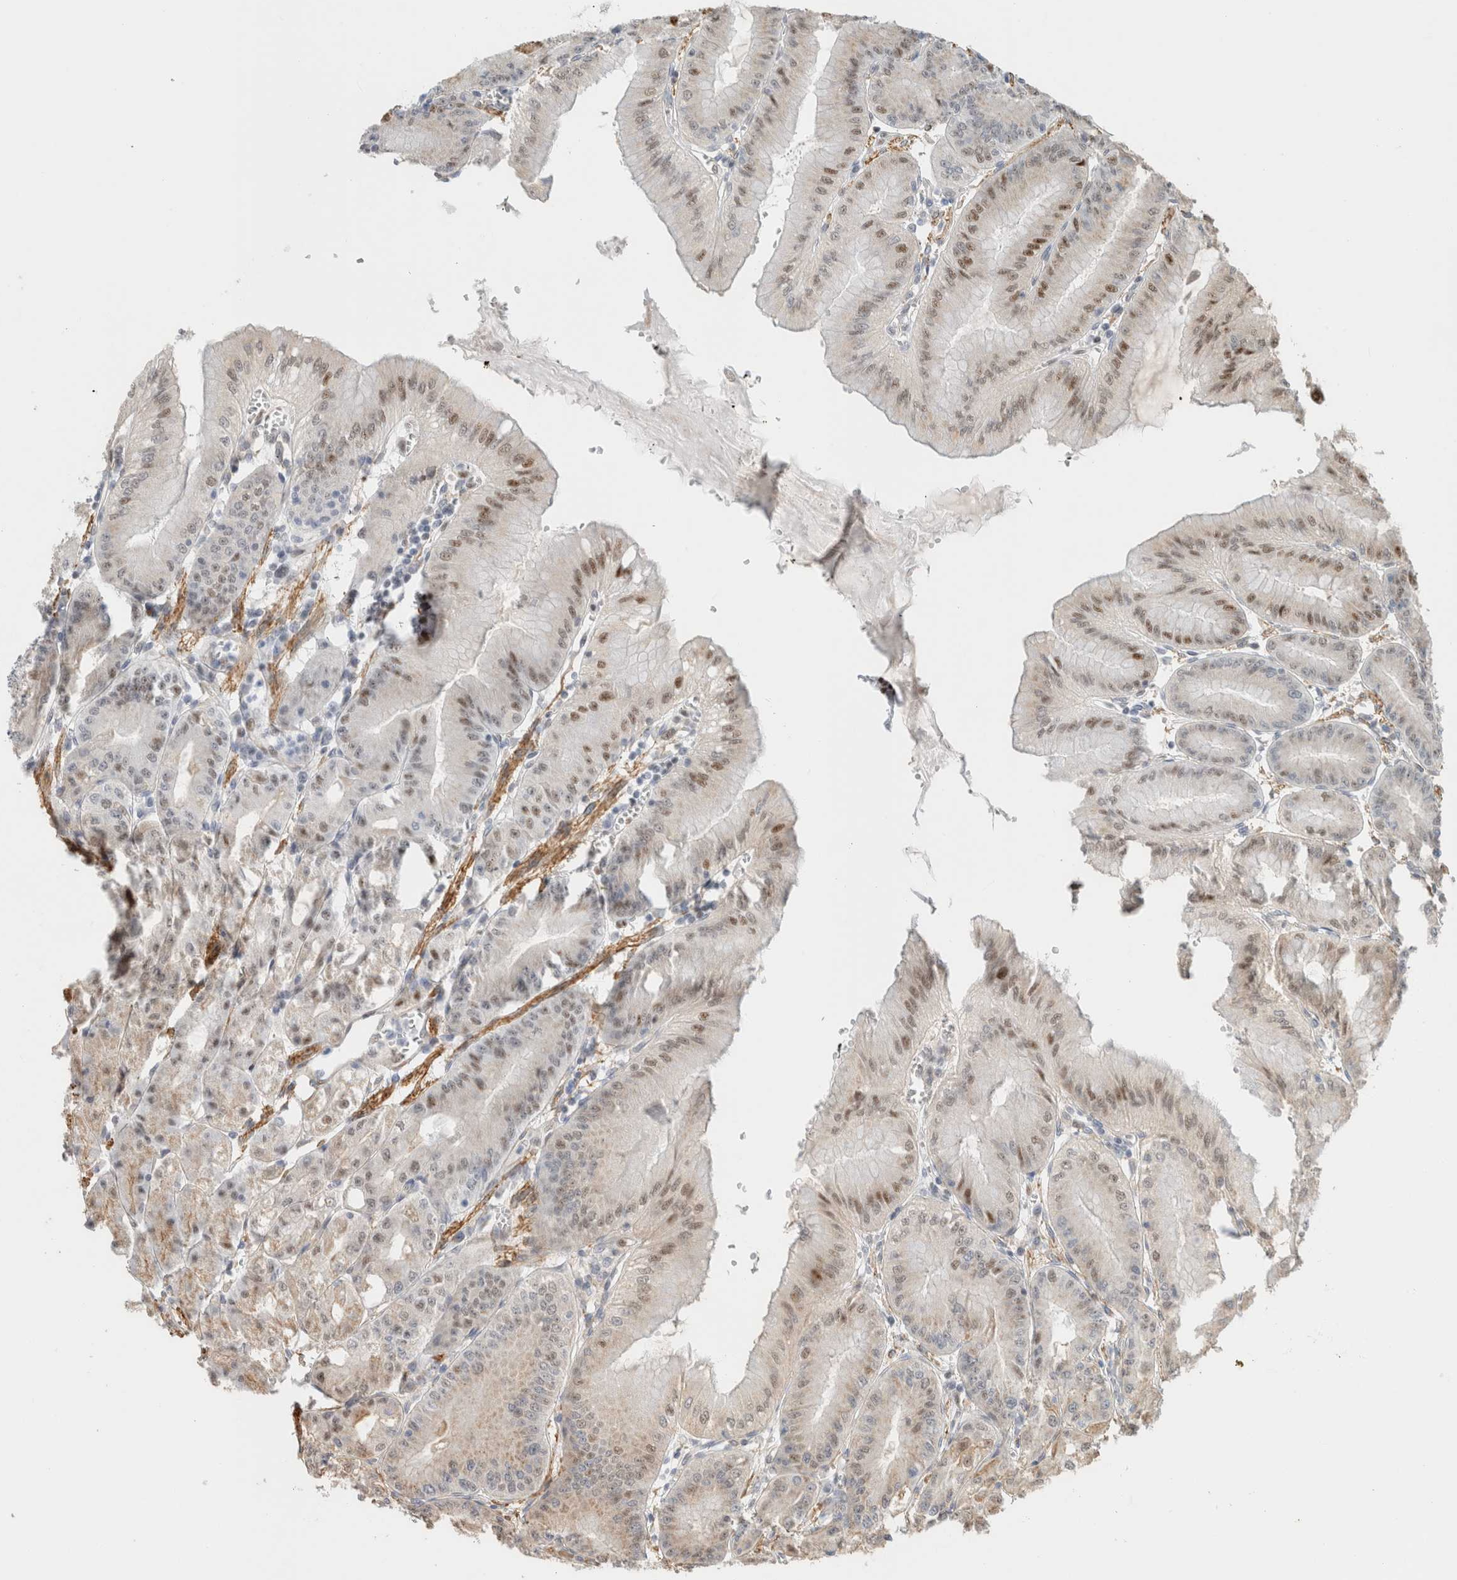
{"staining": {"intensity": "strong", "quantity": "25%-75%", "location": "nuclear"}, "tissue": "stomach", "cell_type": "Glandular cells", "image_type": "normal", "snomed": [{"axis": "morphology", "description": "Normal tissue, NOS"}, {"axis": "topography", "description": "Stomach, lower"}], "caption": "A micrograph of human stomach stained for a protein exhibits strong nuclear brown staining in glandular cells.", "gene": "ID3", "patient": {"sex": "male", "age": 71}}